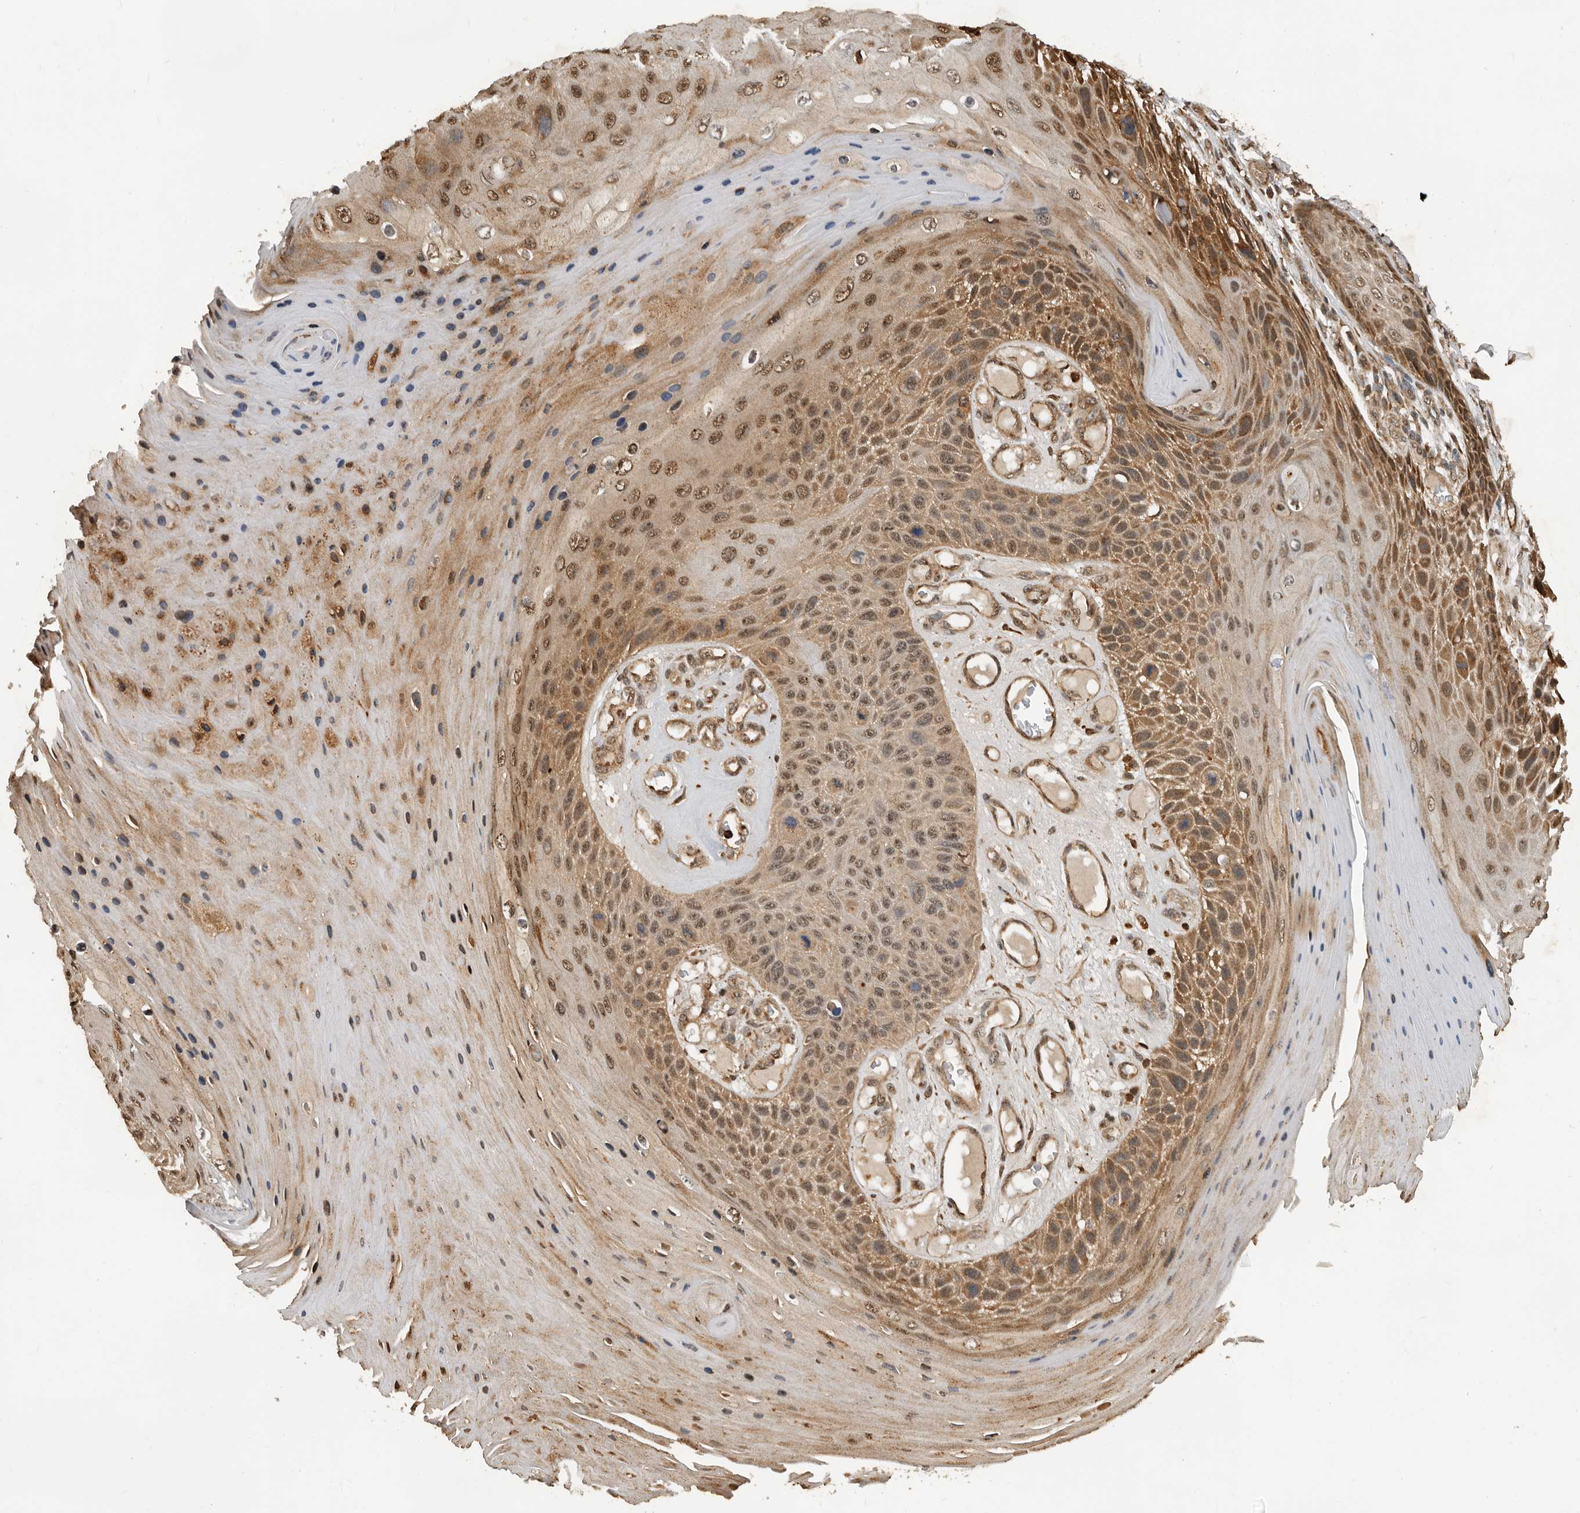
{"staining": {"intensity": "moderate", "quantity": "25%-75%", "location": "cytoplasmic/membranous,nuclear"}, "tissue": "skin cancer", "cell_type": "Tumor cells", "image_type": "cancer", "snomed": [{"axis": "morphology", "description": "Squamous cell carcinoma, NOS"}, {"axis": "topography", "description": "Skin"}], "caption": "Skin cancer stained with a brown dye exhibits moderate cytoplasmic/membranous and nuclear positive positivity in approximately 25%-75% of tumor cells.", "gene": "RNF157", "patient": {"sex": "female", "age": 88}}